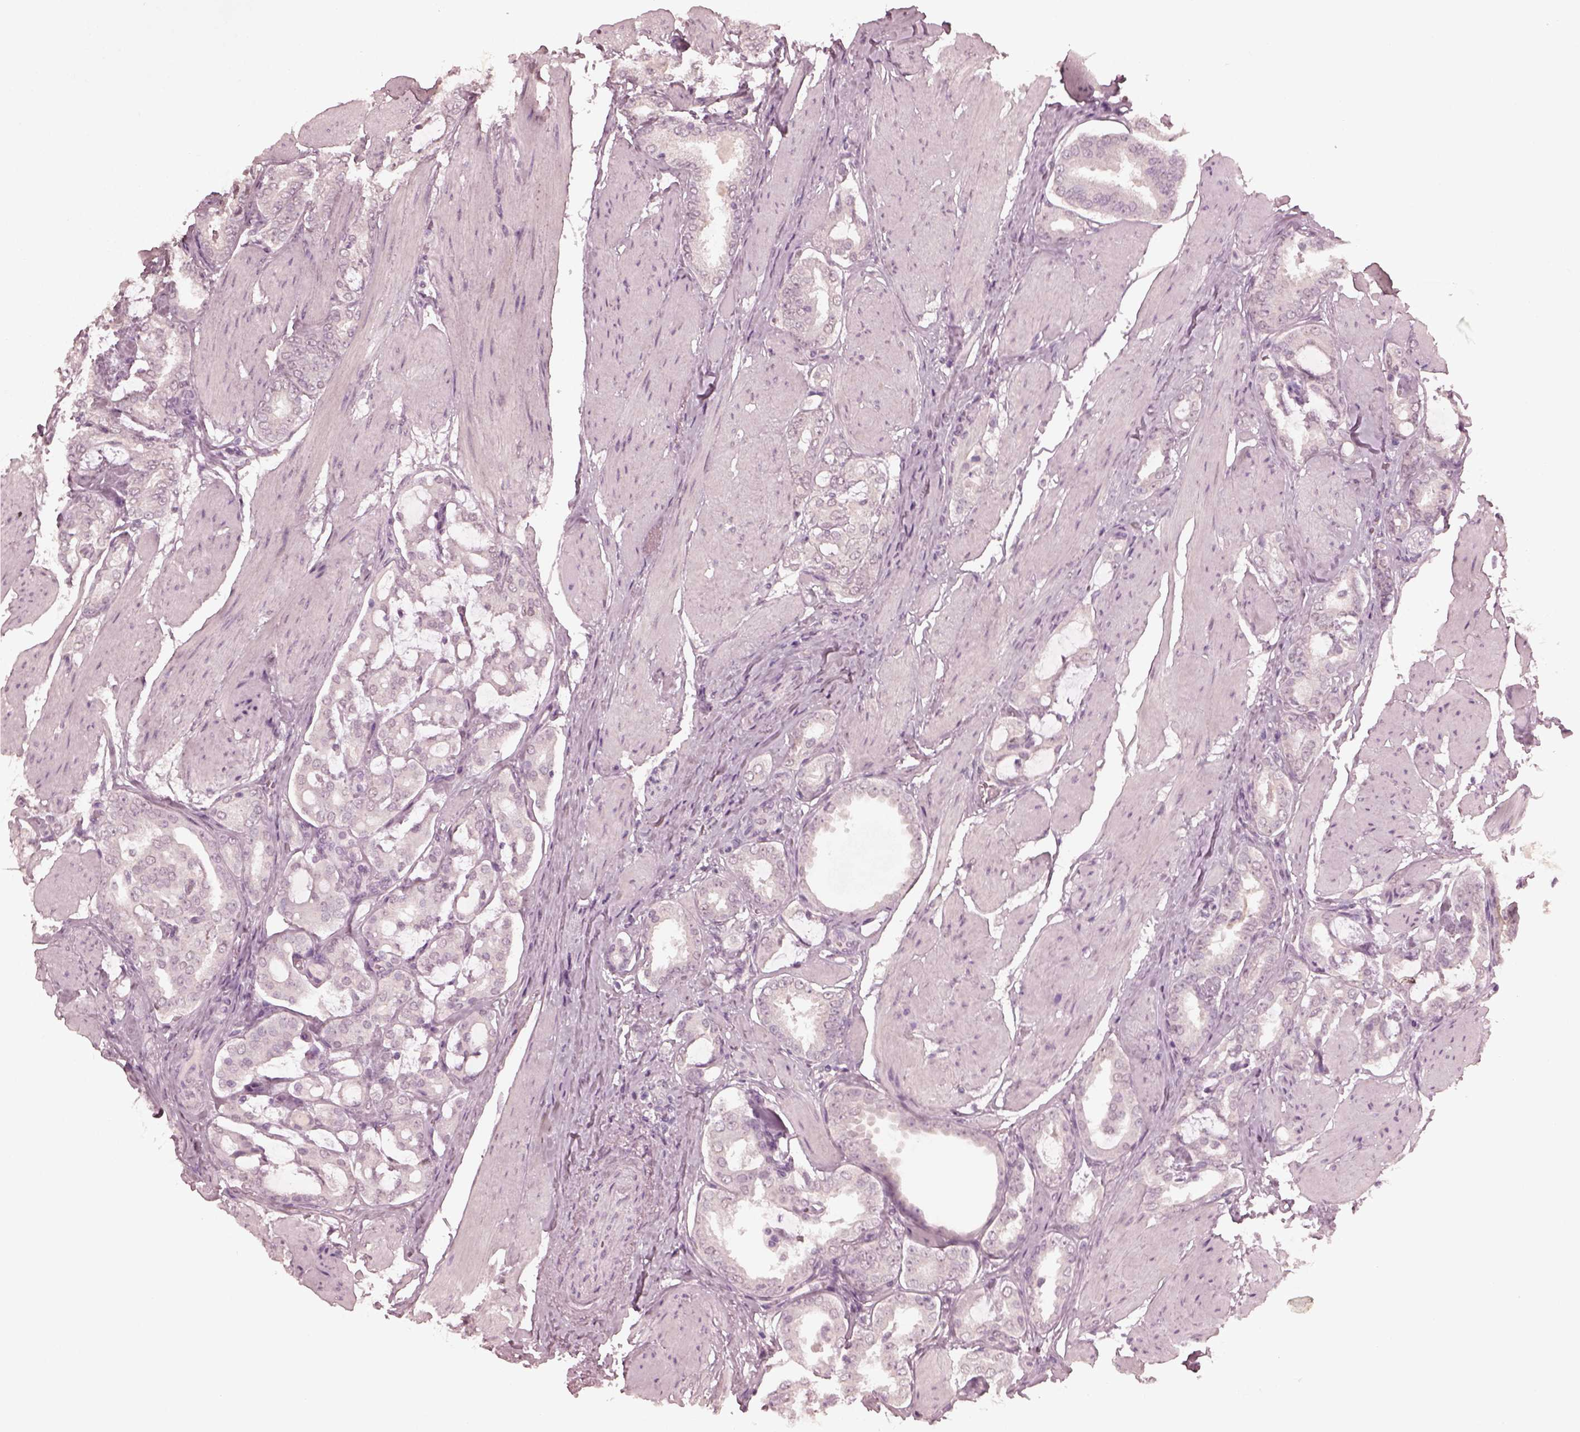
{"staining": {"intensity": "negative", "quantity": "none", "location": "none"}, "tissue": "prostate cancer", "cell_type": "Tumor cells", "image_type": "cancer", "snomed": [{"axis": "morphology", "description": "Adenocarcinoma, High grade"}, {"axis": "topography", "description": "Prostate"}], "caption": "IHC photomicrograph of prostate cancer stained for a protein (brown), which reveals no expression in tumor cells.", "gene": "KRT79", "patient": {"sex": "male", "age": 63}}